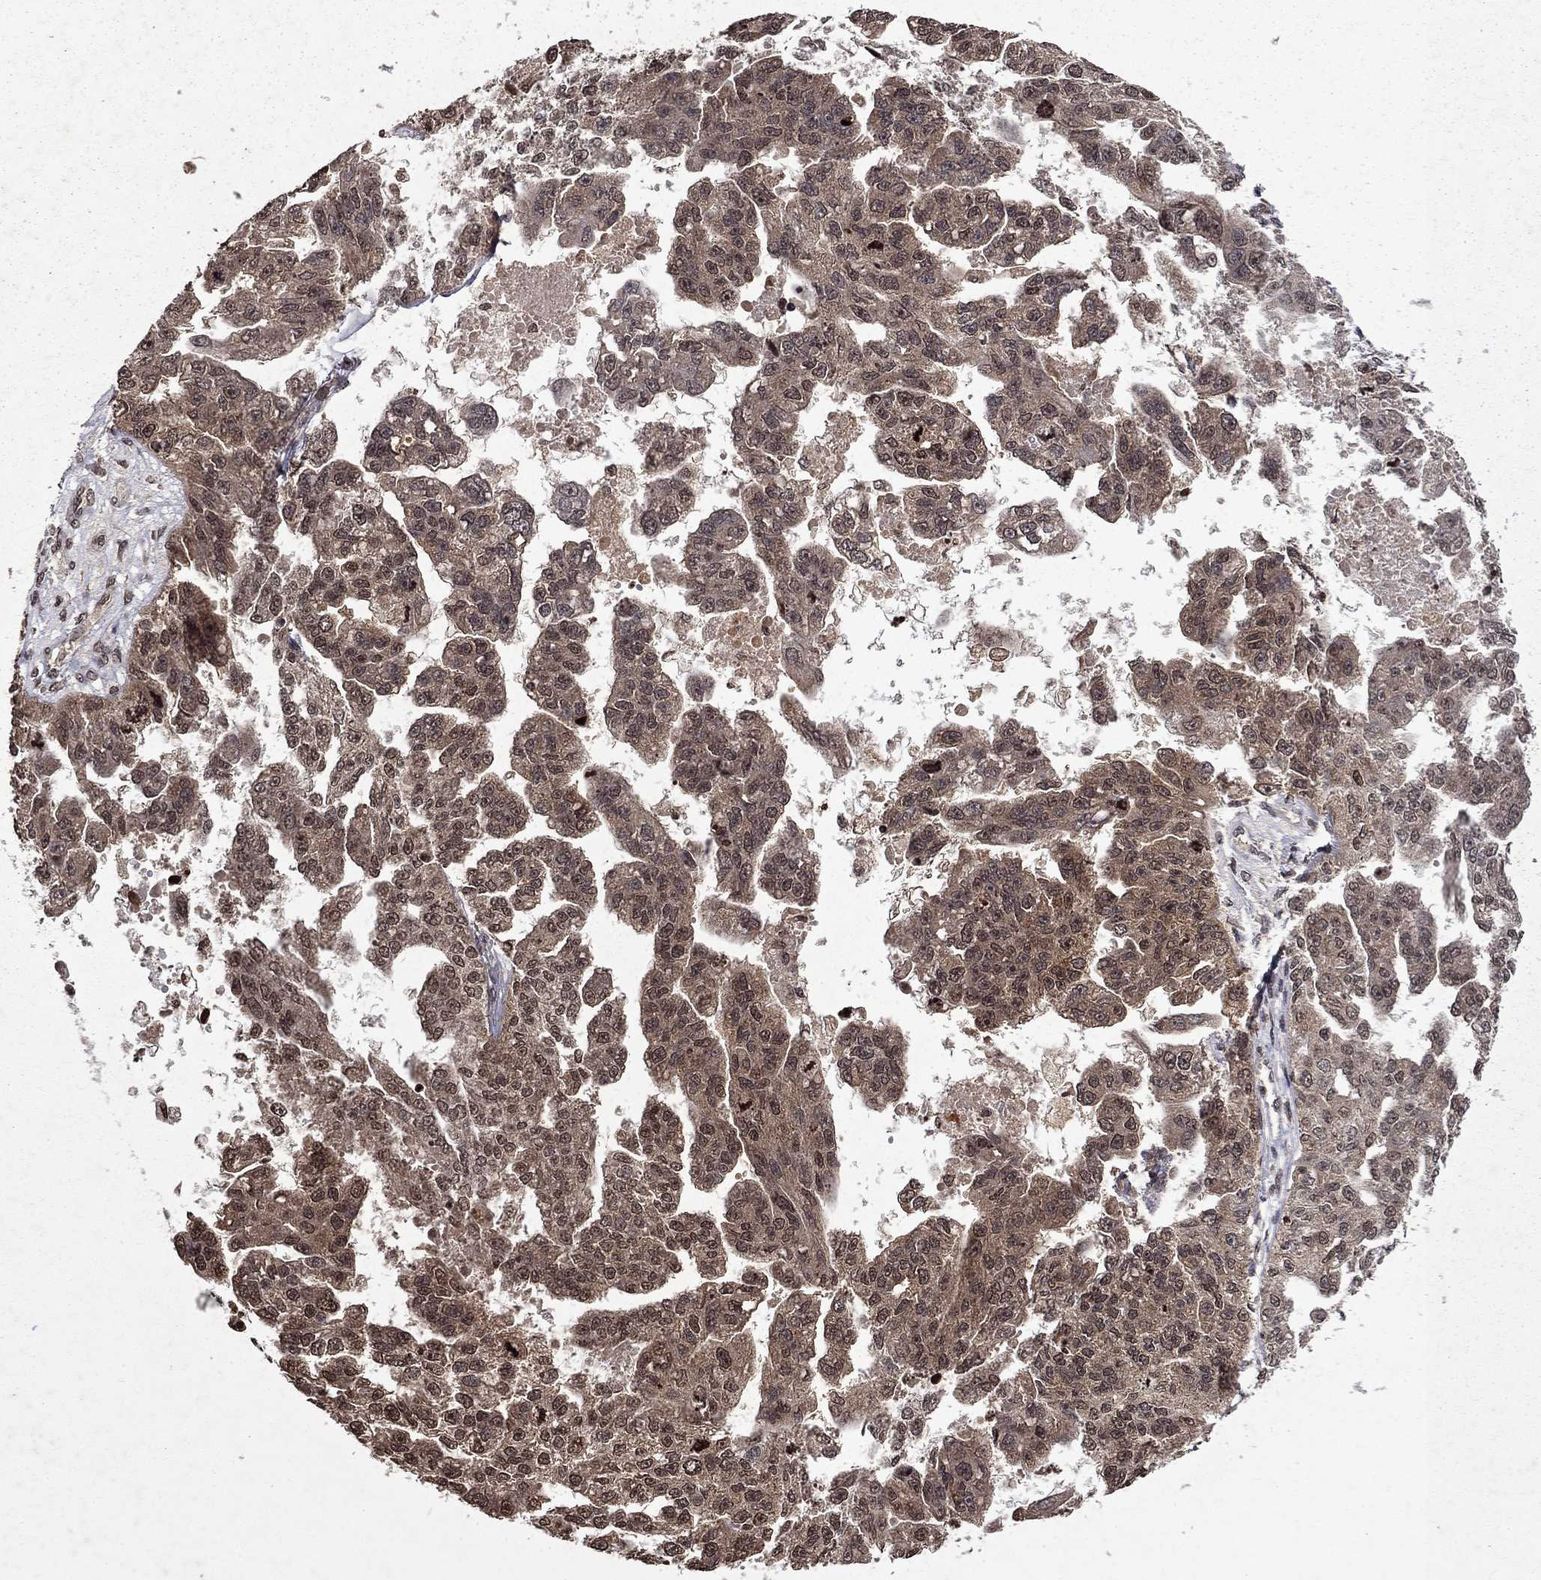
{"staining": {"intensity": "weak", "quantity": "25%-75%", "location": "cytoplasmic/membranous"}, "tissue": "ovarian cancer", "cell_type": "Tumor cells", "image_type": "cancer", "snomed": [{"axis": "morphology", "description": "Cystadenocarcinoma, serous, NOS"}, {"axis": "topography", "description": "Ovary"}], "caption": "About 25%-75% of tumor cells in ovarian cancer exhibit weak cytoplasmic/membranous protein expression as visualized by brown immunohistochemical staining.", "gene": "PIN4", "patient": {"sex": "female", "age": 58}}